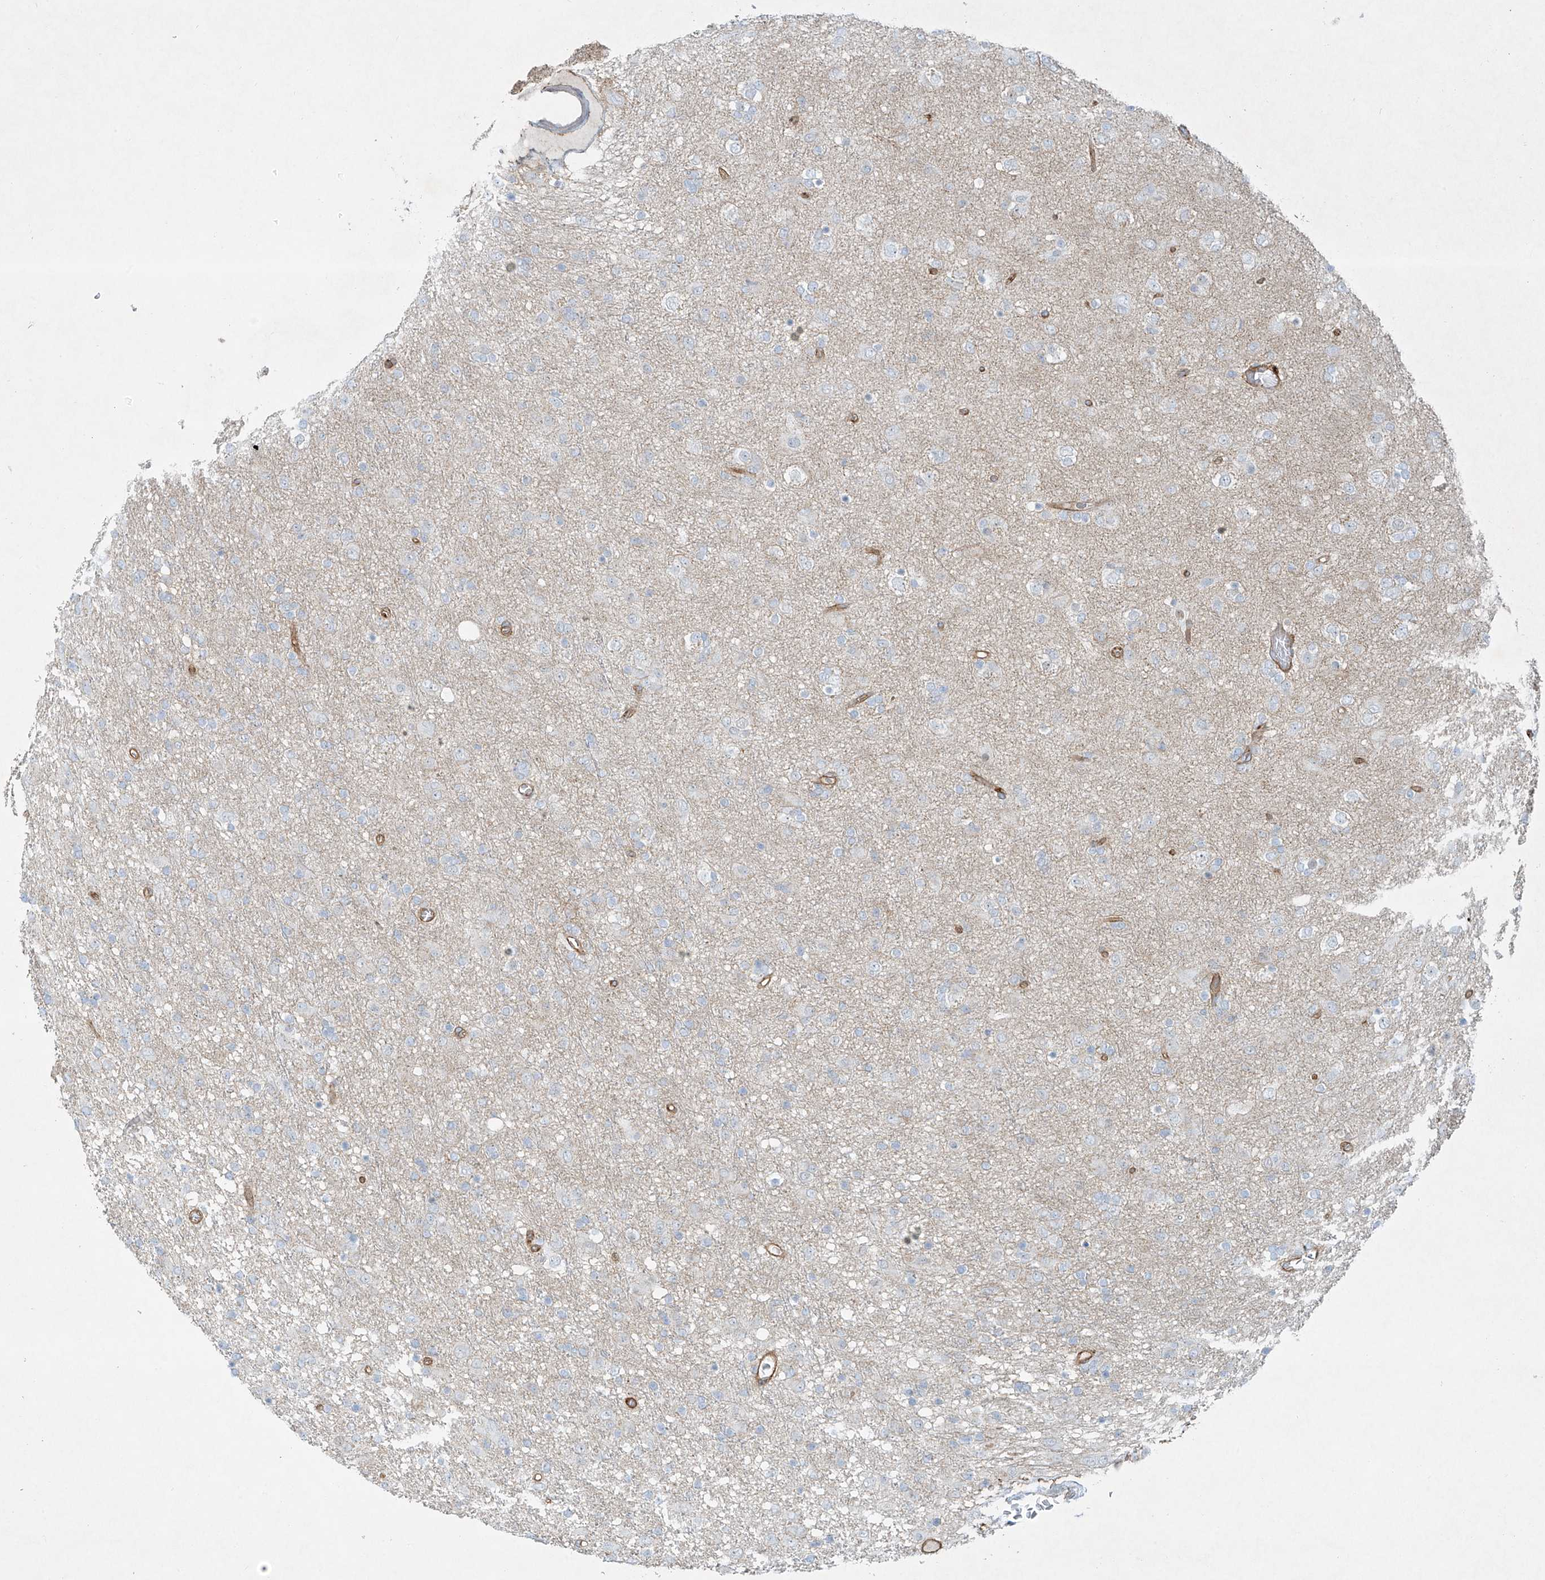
{"staining": {"intensity": "negative", "quantity": "none", "location": "none"}, "tissue": "glioma", "cell_type": "Tumor cells", "image_type": "cancer", "snomed": [{"axis": "morphology", "description": "Glioma, malignant, Low grade"}, {"axis": "topography", "description": "Brain"}], "caption": "Immunohistochemistry (IHC) of malignant glioma (low-grade) exhibits no staining in tumor cells.", "gene": "VAMP5", "patient": {"sex": "male", "age": 65}}